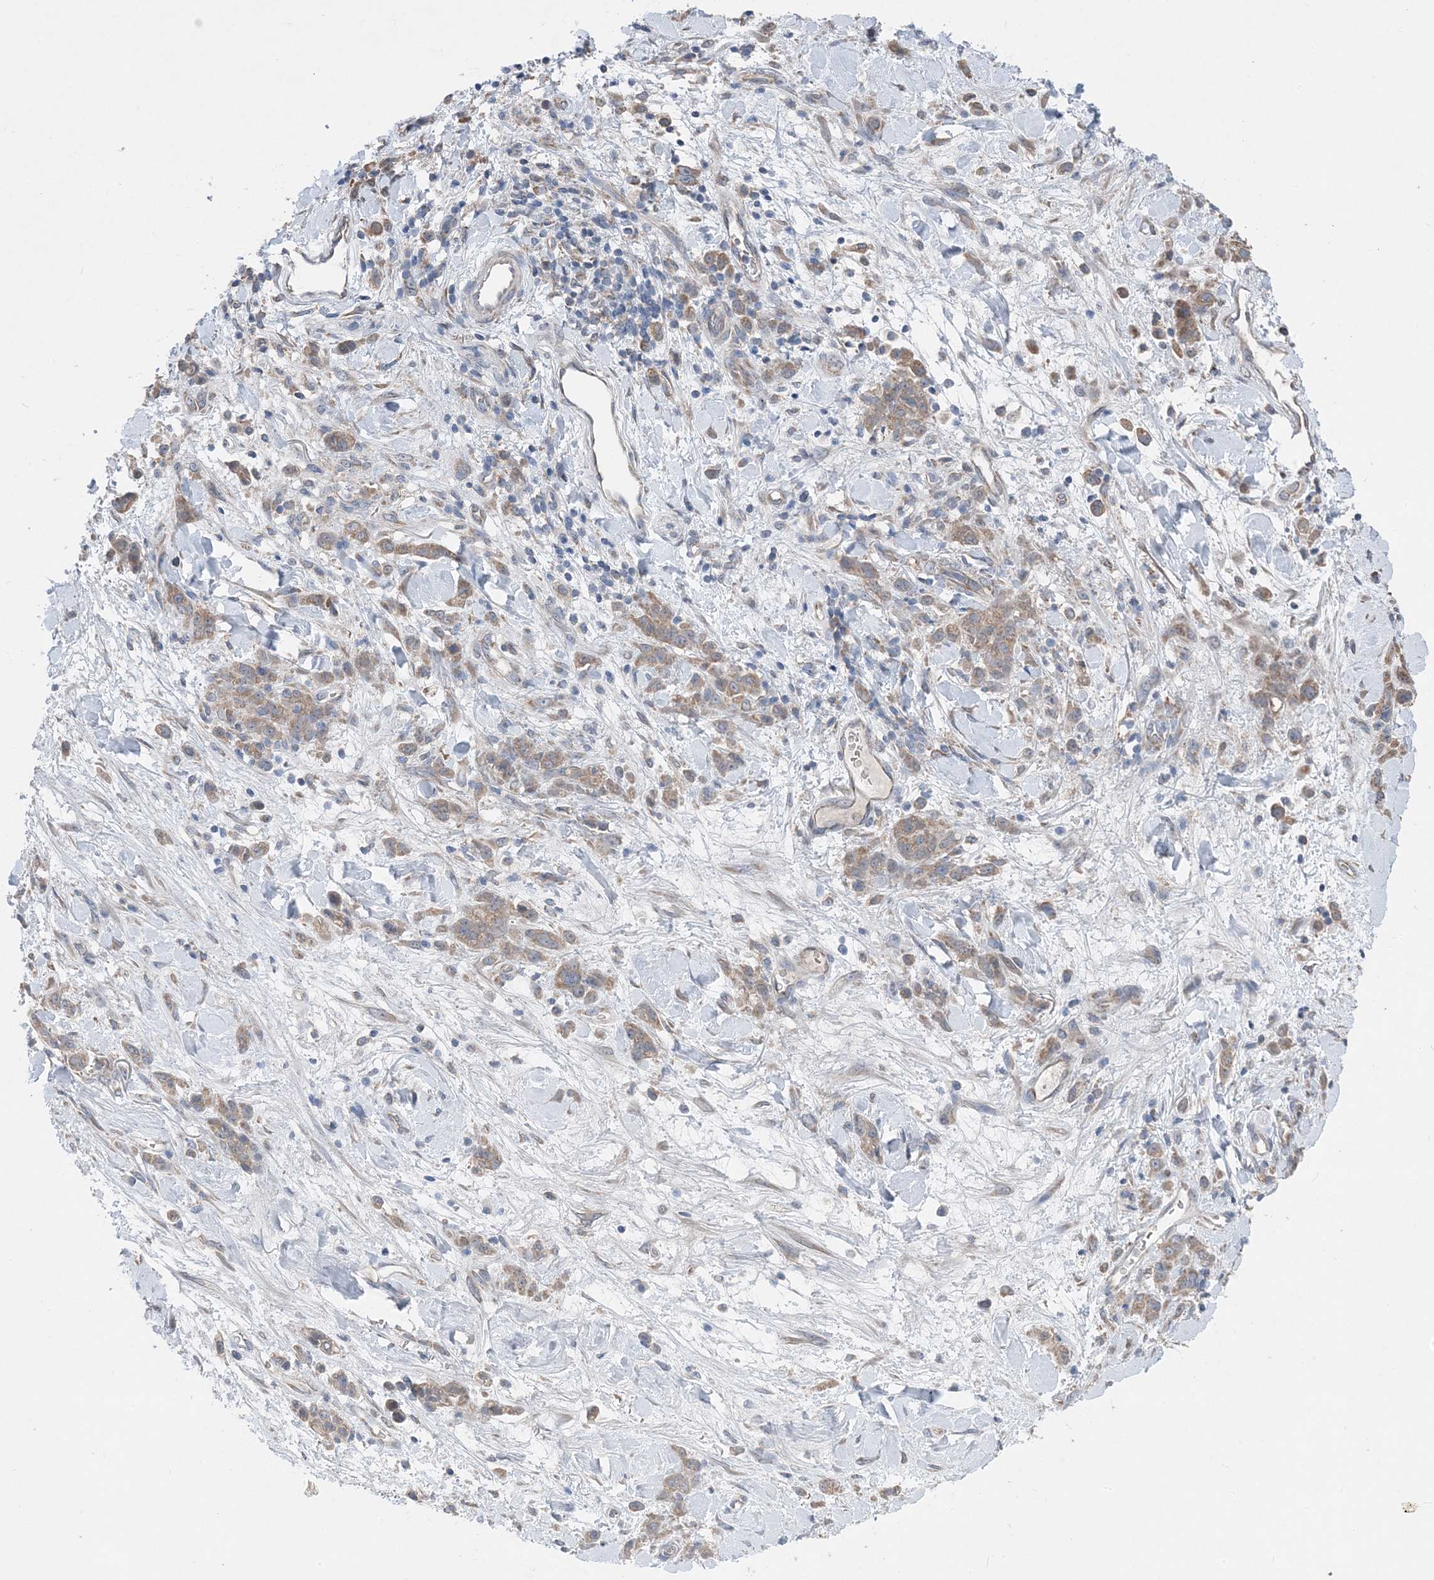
{"staining": {"intensity": "weak", "quantity": ">75%", "location": "cytoplasmic/membranous"}, "tissue": "stomach cancer", "cell_type": "Tumor cells", "image_type": "cancer", "snomed": [{"axis": "morphology", "description": "Normal tissue, NOS"}, {"axis": "morphology", "description": "Adenocarcinoma, NOS"}, {"axis": "topography", "description": "Stomach"}], "caption": "About >75% of tumor cells in human stomach cancer (adenocarcinoma) display weak cytoplasmic/membranous protein expression as visualized by brown immunohistochemical staining.", "gene": "DHX30", "patient": {"sex": "male", "age": 82}}